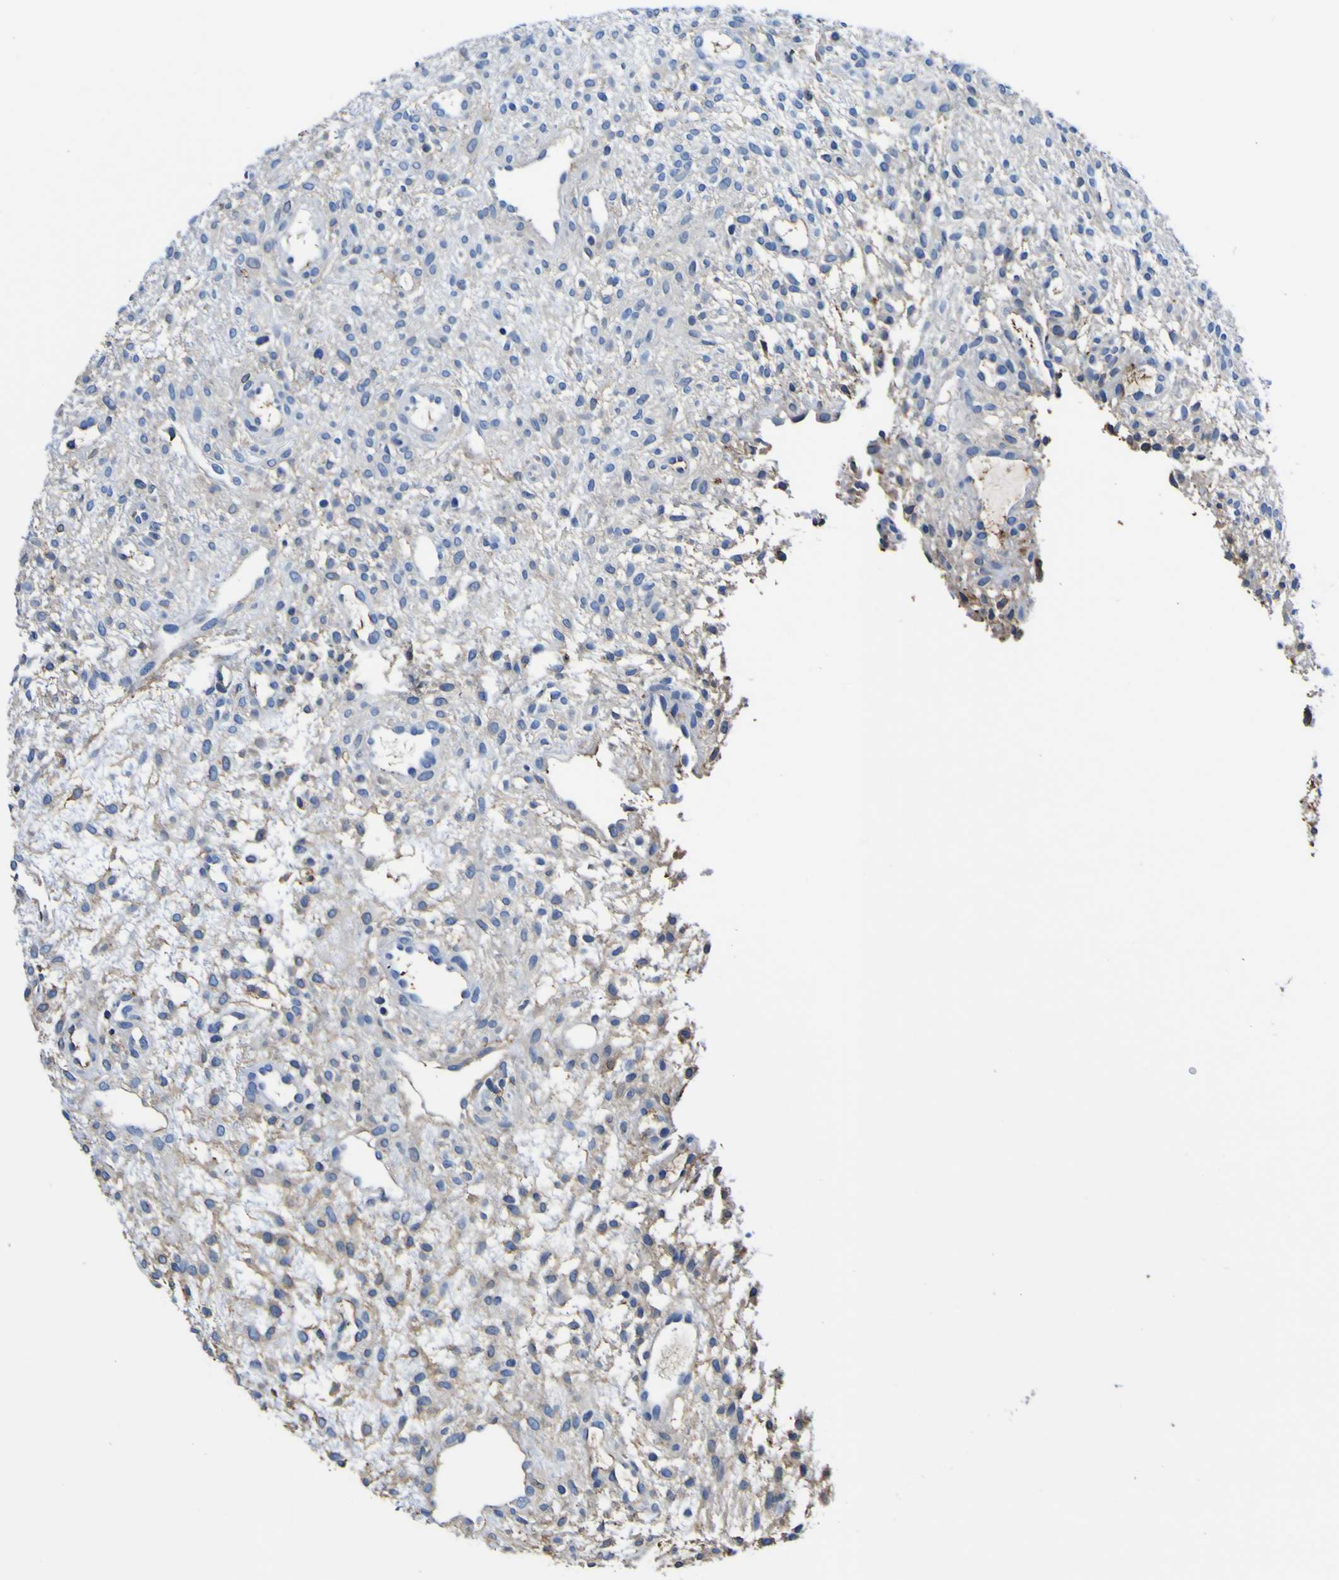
{"staining": {"intensity": "moderate", "quantity": "<25%", "location": "cytoplasmic/membranous"}, "tissue": "ovary", "cell_type": "Ovarian stroma cells", "image_type": "normal", "snomed": [{"axis": "morphology", "description": "Normal tissue, NOS"}, {"axis": "morphology", "description": "Cyst, NOS"}, {"axis": "topography", "description": "Ovary"}], "caption": "A high-resolution histopathology image shows IHC staining of normal ovary, which exhibits moderate cytoplasmic/membranous expression in about <25% of ovarian stroma cells.", "gene": "PXDN", "patient": {"sex": "female", "age": 18}}